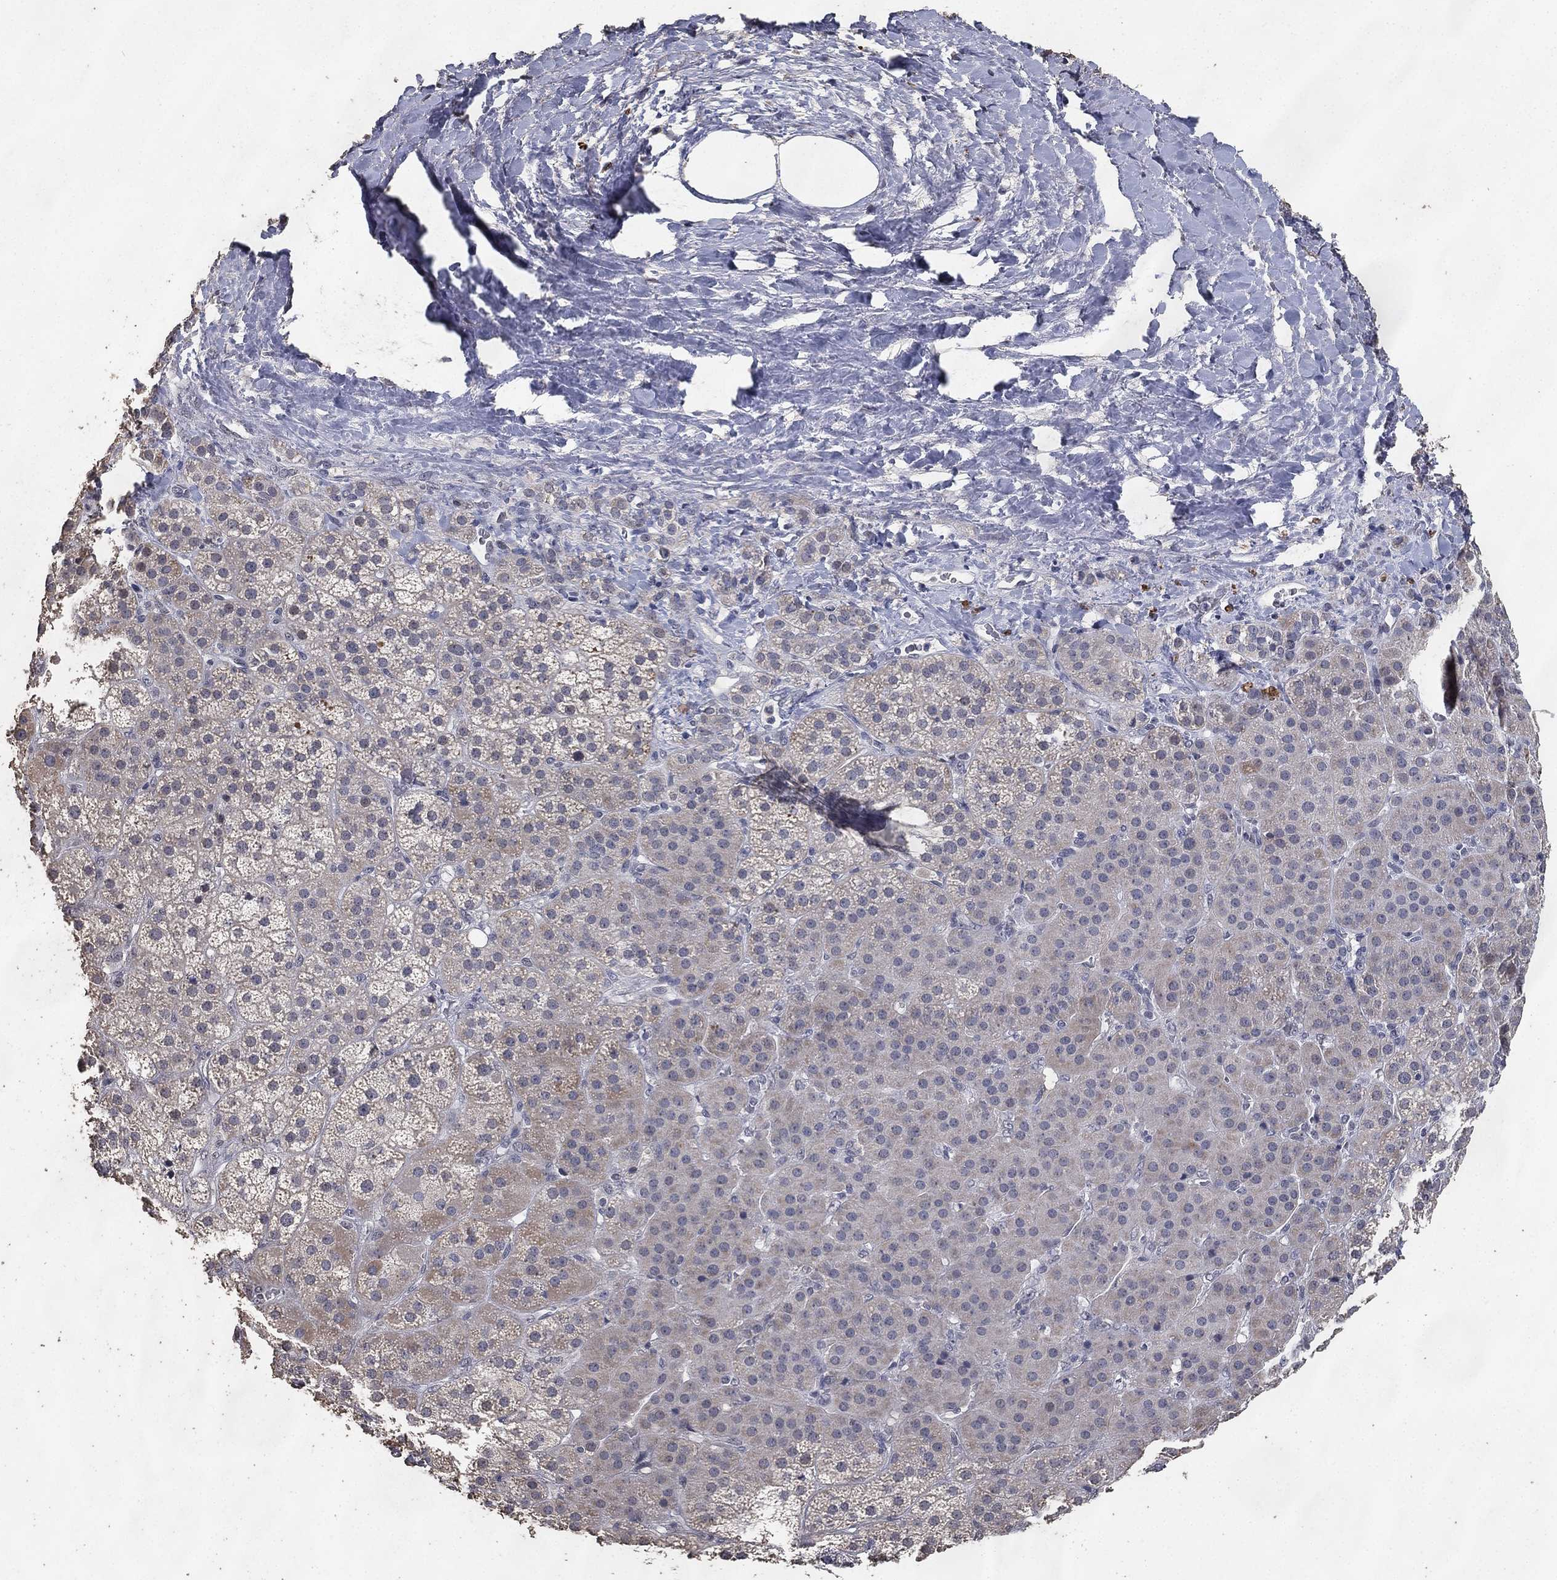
{"staining": {"intensity": "negative", "quantity": "none", "location": "none"}, "tissue": "adrenal gland", "cell_type": "Glandular cells", "image_type": "normal", "snomed": [{"axis": "morphology", "description": "Normal tissue, NOS"}, {"axis": "topography", "description": "Adrenal gland"}], "caption": "Unremarkable adrenal gland was stained to show a protein in brown. There is no significant staining in glandular cells. The staining was performed using DAB to visualize the protein expression in brown, while the nuclei were stained in blue with hematoxylin (Magnification: 20x).", "gene": "DSG1", "patient": {"sex": "male", "age": 57}}